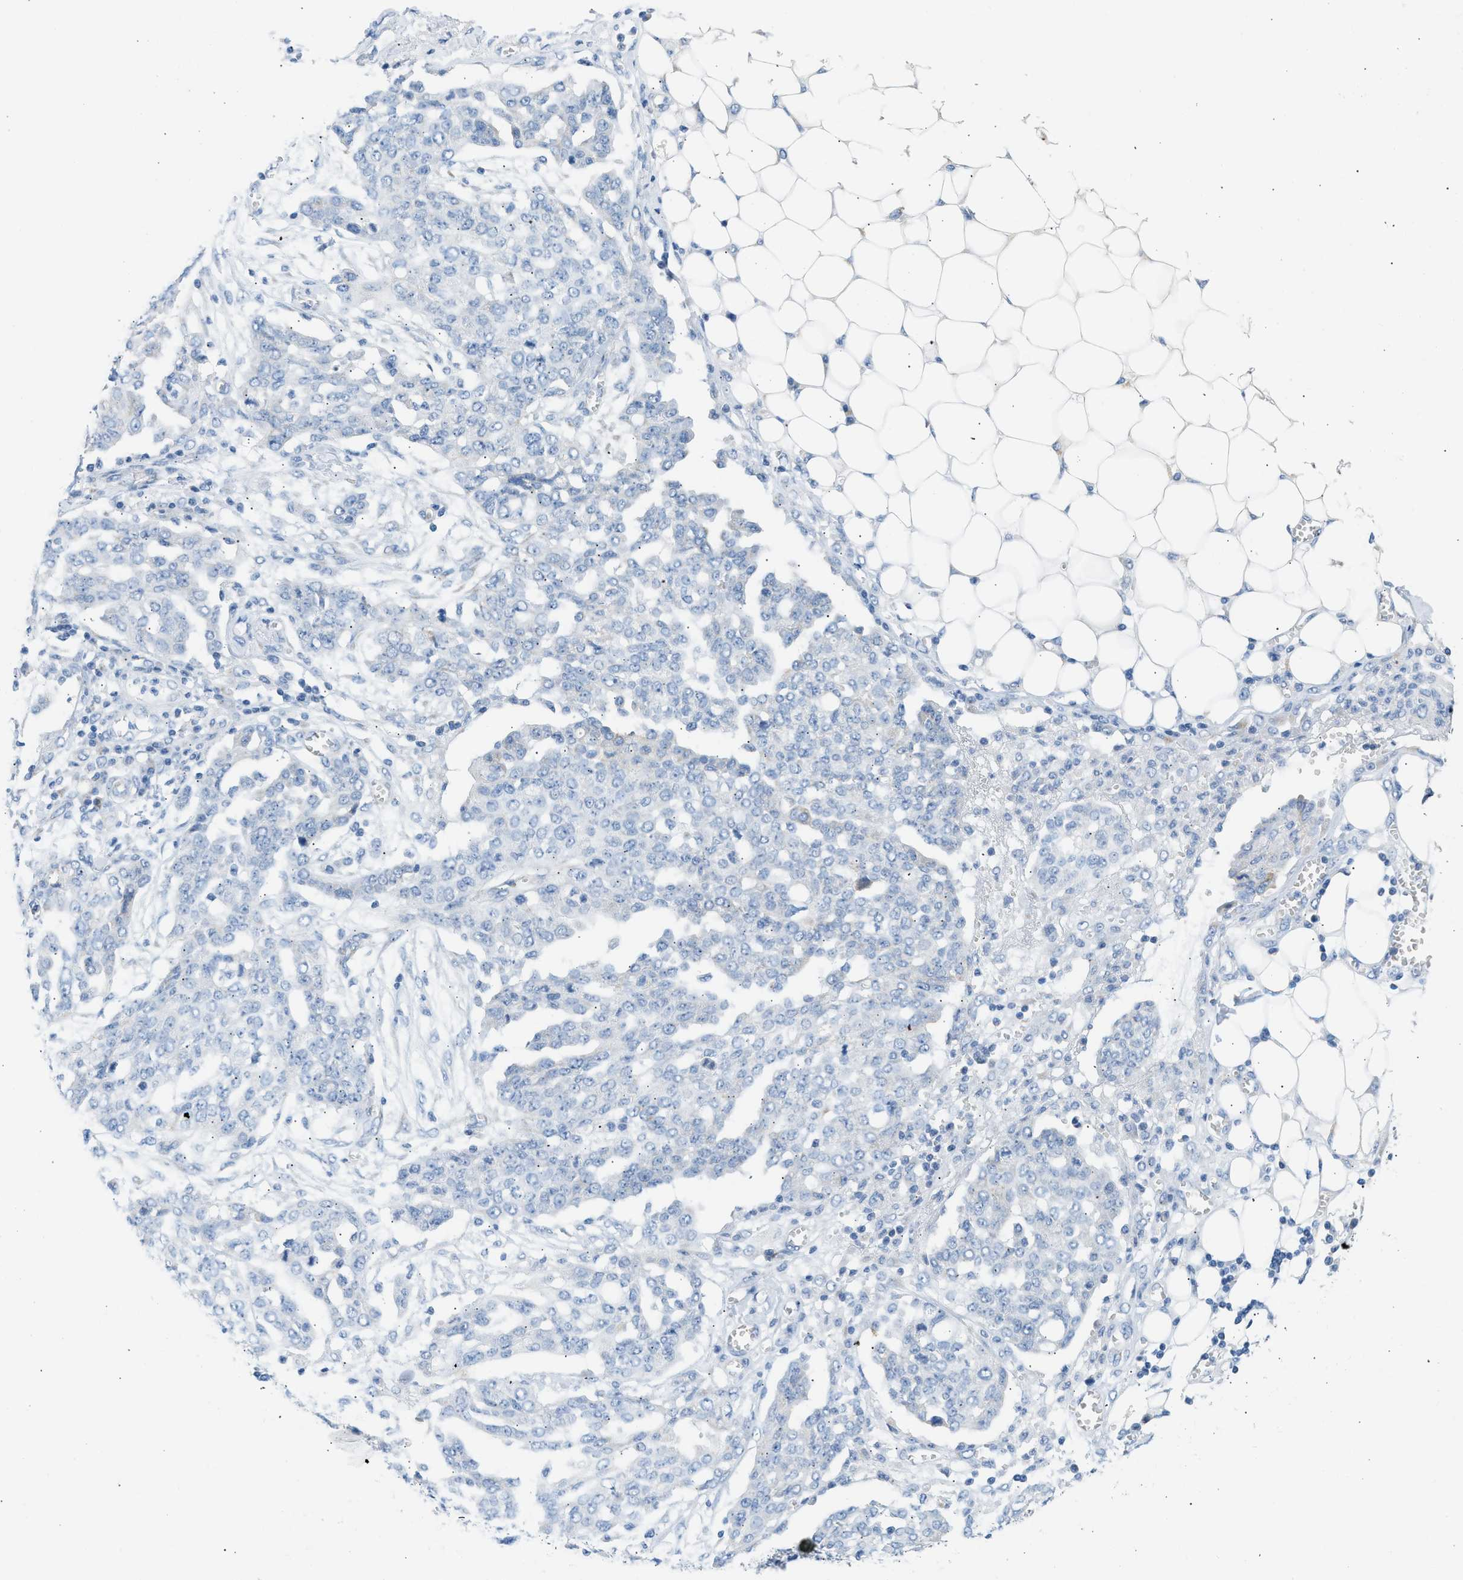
{"staining": {"intensity": "negative", "quantity": "none", "location": "none"}, "tissue": "ovarian cancer", "cell_type": "Tumor cells", "image_type": "cancer", "snomed": [{"axis": "morphology", "description": "Cystadenocarcinoma, serous, NOS"}, {"axis": "topography", "description": "Soft tissue"}, {"axis": "topography", "description": "Ovary"}], "caption": "Immunohistochemistry (IHC) of human serous cystadenocarcinoma (ovarian) displays no expression in tumor cells. The staining is performed using DAB (3,3'-diaminobenzidine) brown chromogen with nuclei counter-stained in using hematoxylin.", "gene": "NDUFS8", "patient": {"sex": "female", "age": 57}}